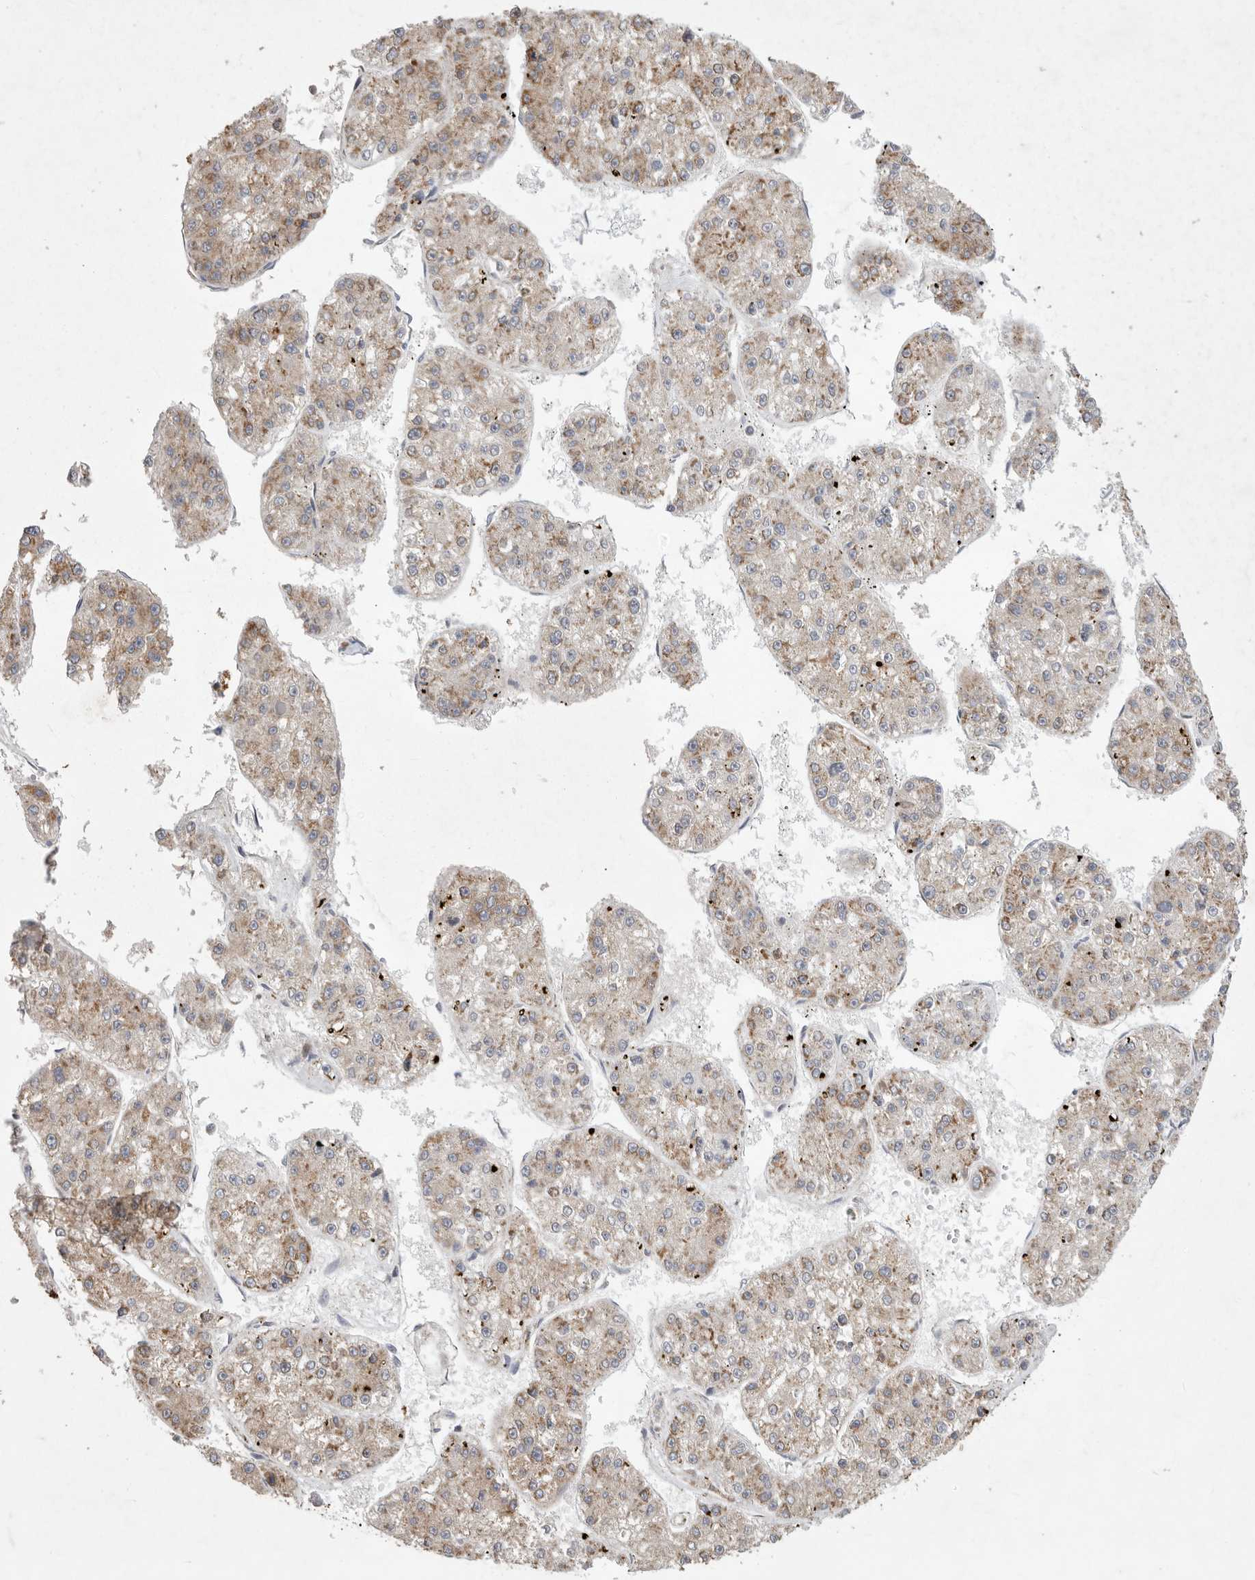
{"staining": {"intensity": "moderate", "quantity": ">75%", "location": "cytoplasmic/membranous"}, "tissue": "liver cancer", "cell_type": "Tumor cells", "image_type": "cancer", "snomed": [{"axis": "morphology", "description": "Carcinoma, Hepatocellular, NOS"}, {"axis": "topography", "description": "Liver"}], "caption": "Protein staining of liver cancer (hepatocellular carcinoma) tissue shows moderate cytoplasmic/membranous staining in approximately >75% of tumor cells.", "gene": "MPZL1", "patient": {"sex": "female", "age": 73}}